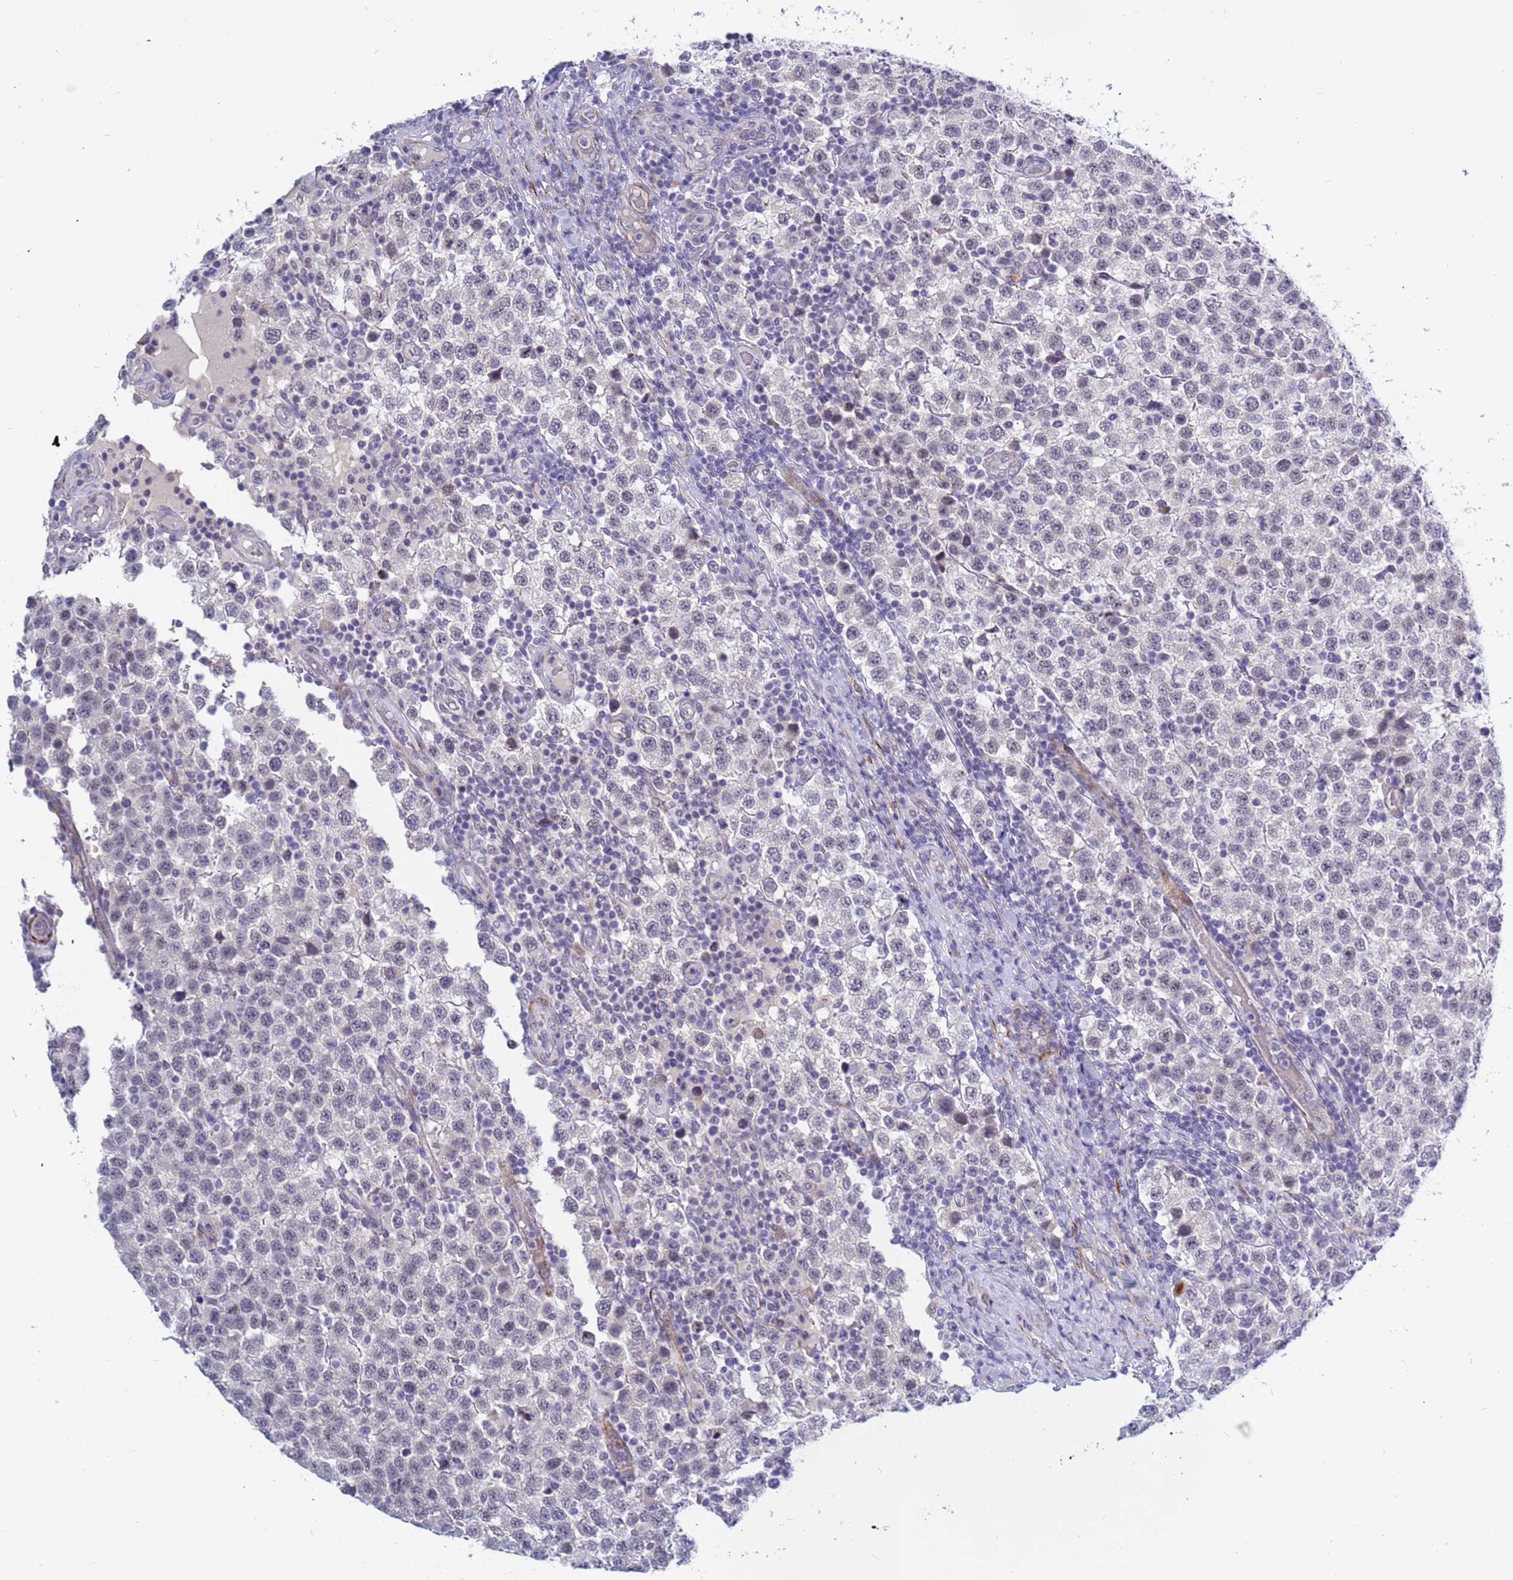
{"staining": {"intensity": "weak", "quantity": "<25%", "location": "nuclear"}, "tissue": "testis cancer", "cell_type": "Tumor cells", "image_type": "cancer", "snomed": [{"axis": "morphology", "description": "Seminoma, NOS"}, {"axis": "topography", "description": "Testis"}], "caption": "Immunohistochemical staining of human testis seminoma reveals no significant expression in tumor cells.", "gene": "CXorf65", "patient": {"sex": "male", "age": 34}}